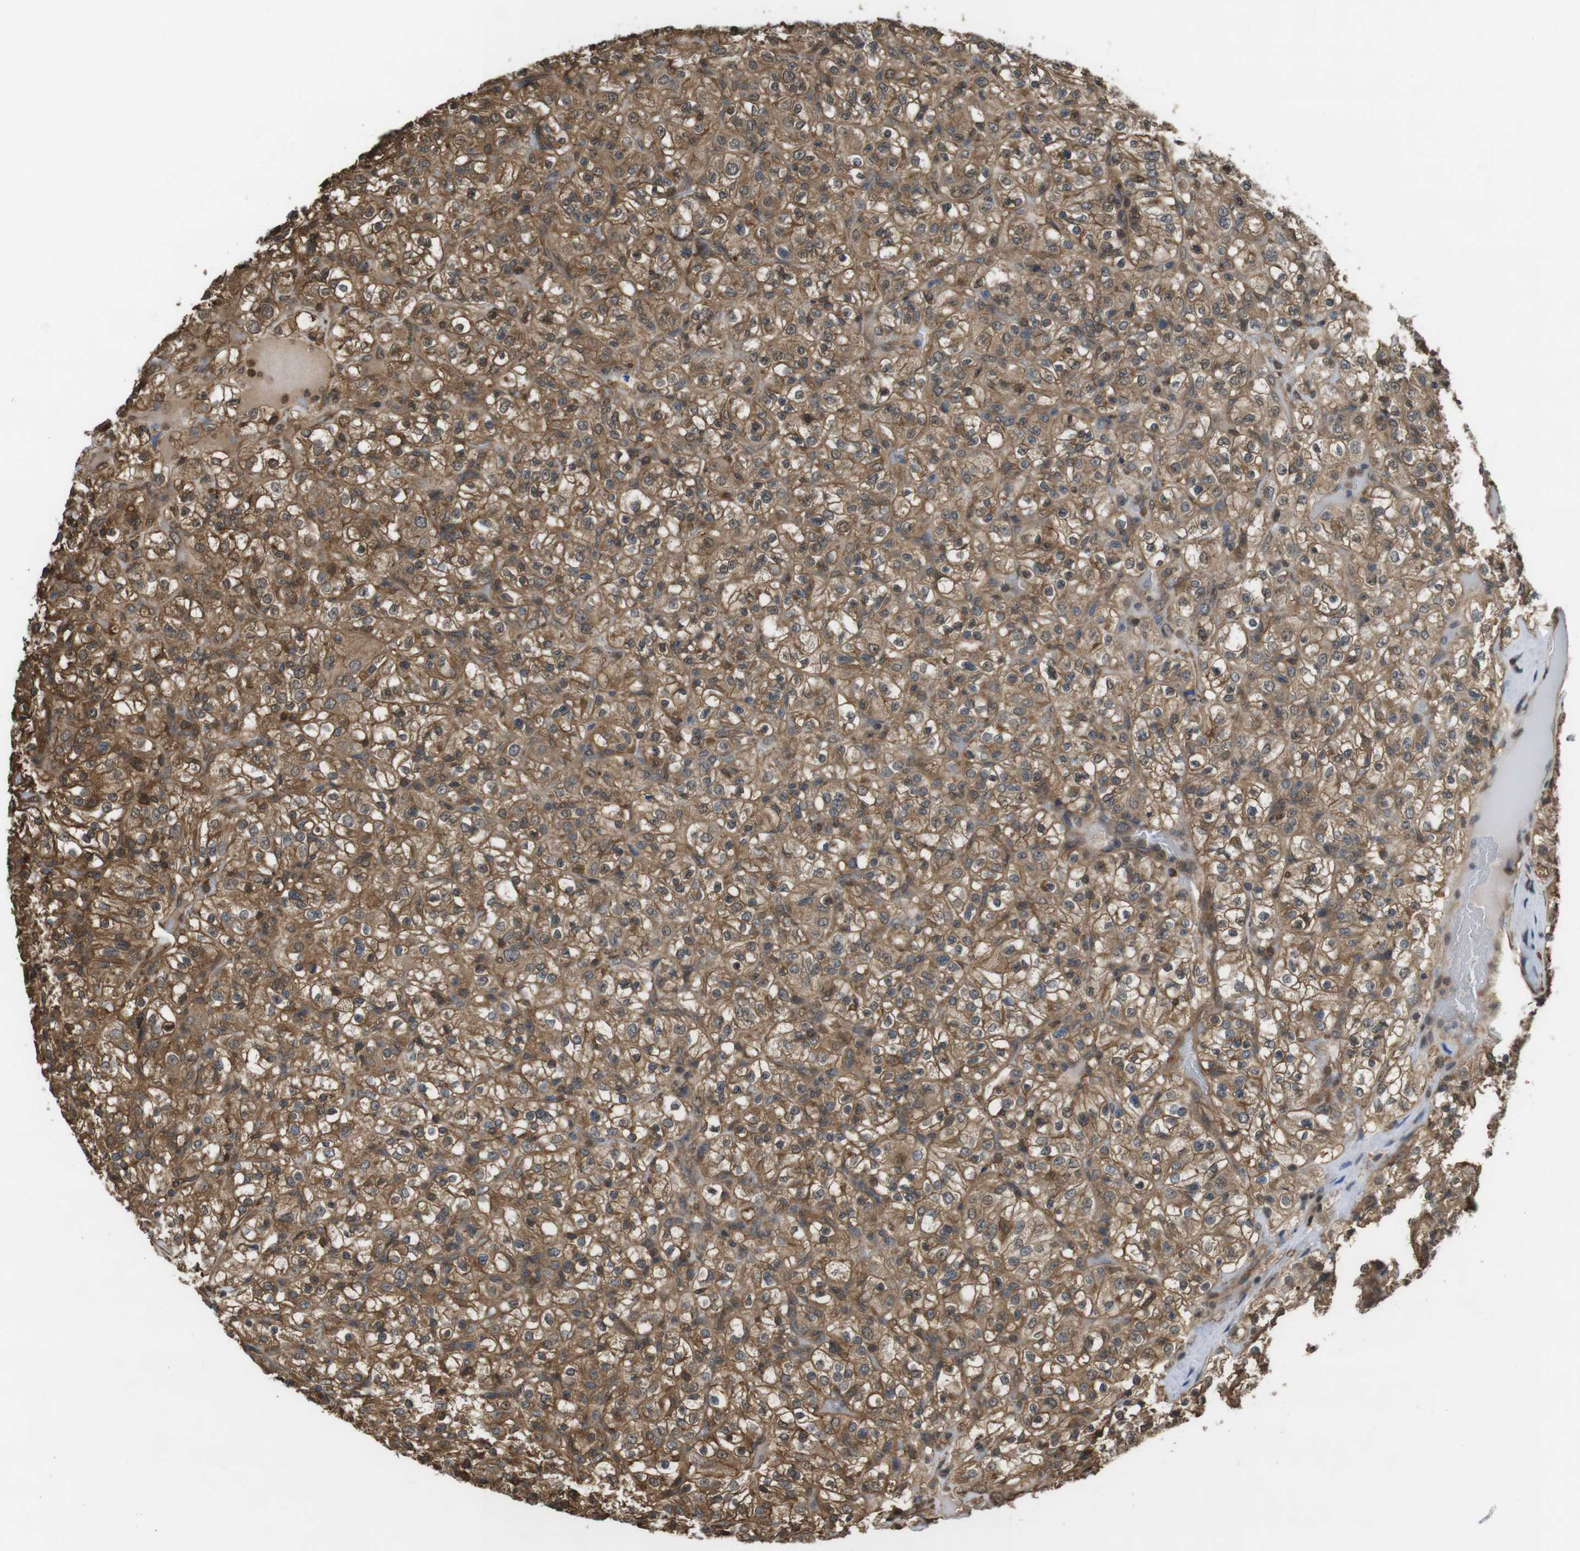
{"staining": {"intensity": "moderate", "quantity": ">75%", "location": "cytoplasmic/membranous"}, "tissue": "renal cancer", "cell_type": "Tumor cells", "image_type": "cancer", "snomed": [{"axis": "morphology", "description": "Normal tissue, NOS"}, {"axis": "morphology", "description": "Adenocarcinoma, NOS"}, {"axis": "topography", "description": "Kidney"}], "caption": "Moderate cytoplasmic/membranous staining for a protein is identified in approximately >75% of tumor cells of renal cancer using immunohistochemistry.", "gene": "ARHGDIA", "patient": {"sex": "female", "age": 72}}